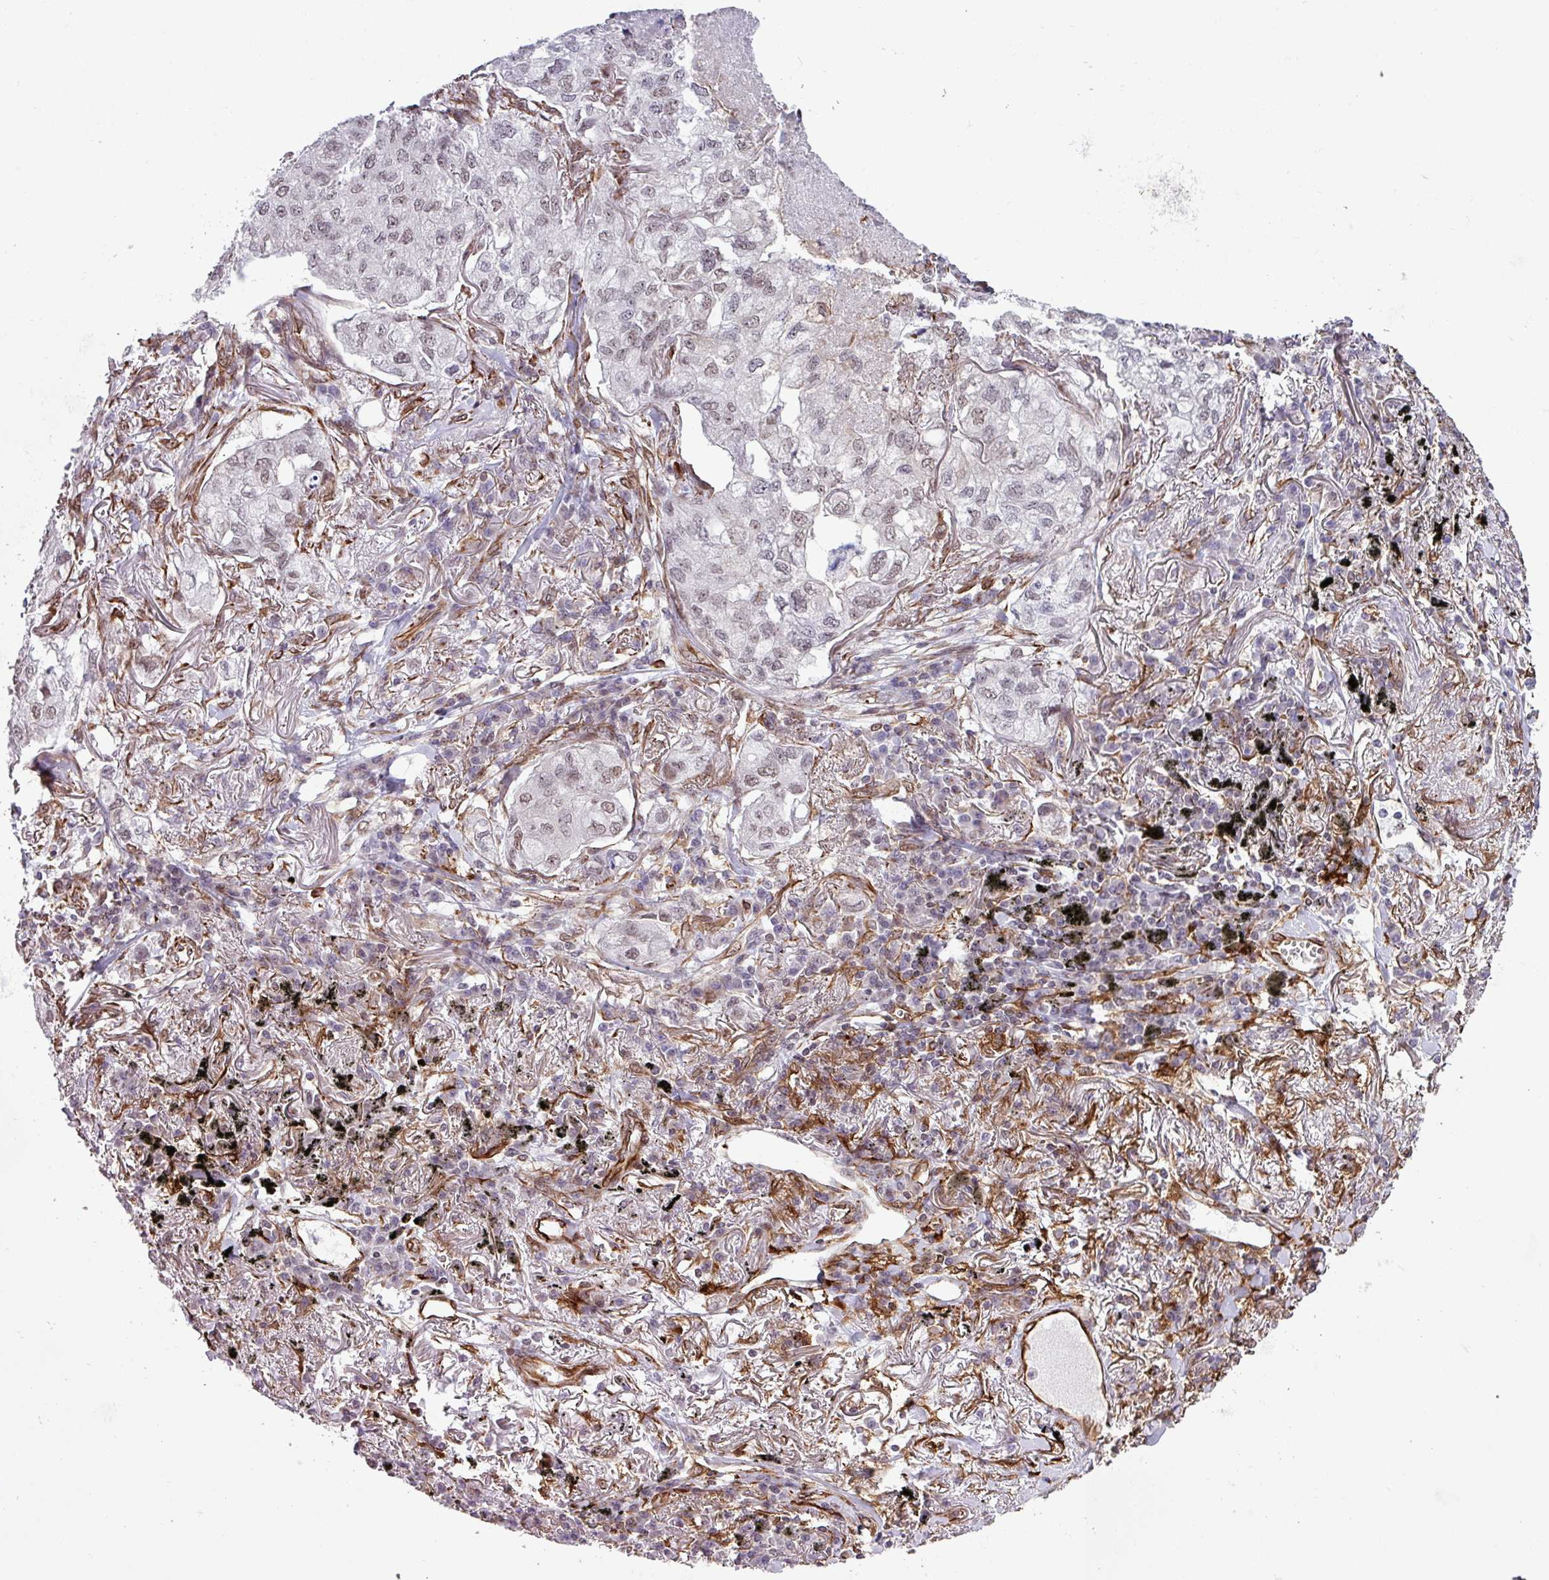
{"staining": {"intensity": "weak", "quantity": "25%-75%", "location": "nuclear"}, "tissue": "lung cancer", "cell_type": "Tumor cells", "image_type": "cancer", "snomed": [{"axis": "morphology", "description": "Adenocarcinoma, NOS"}, {"axis": "topography", "description": "Lung"}], "caption": "Human lung cancer (adenocarcinoma) stained with a protein marker reveals weak staining in tumor cells.", "gene": "CHD3", "patient": {"sex": "male", "age": 65}}